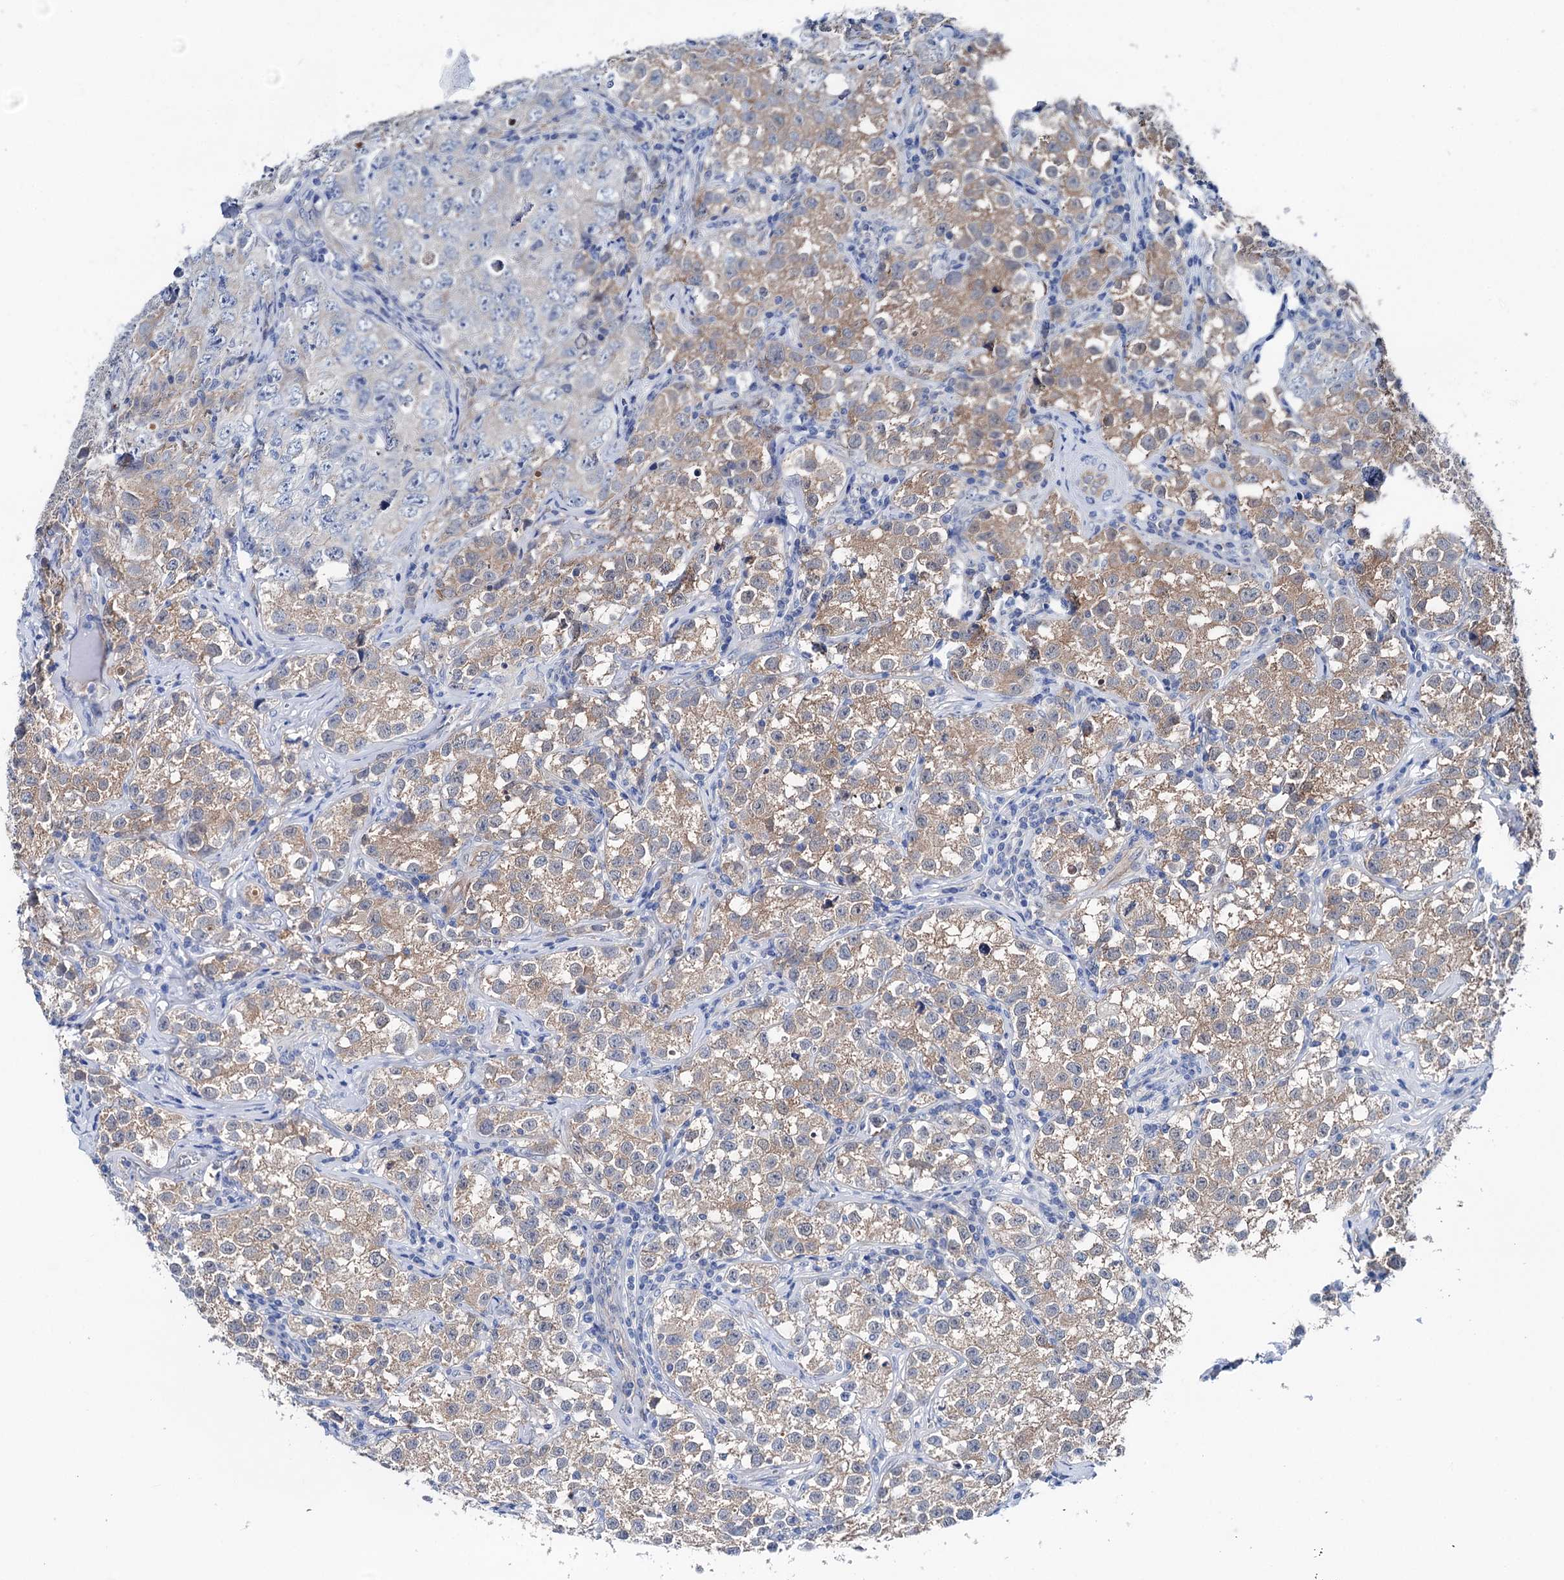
{"staining": {"intensity": "weak", "quantity": "25%-75%", "location": "cytoplasmic/membranous"}, "tissue": "testis cancer", "cell_type": "Tumor cells", "image_type": "cancer", "snomed": [{"axis": "morphology", "description": "Seminoma, NOS"}, {"axis": "morphology", "description": "Carcinoma, Embryonal, NOS"}, {"axis": "topography", "description": "Testis"}], "caption": "Human embryonal carcinoma (testis) stained with a brown dye displays weak cytoplasmic/membranous positive expression in approximately 25%-75% of tumor cells.", "gene": "SHROOM1", "patient": {"sex": "male", "age": 43}}